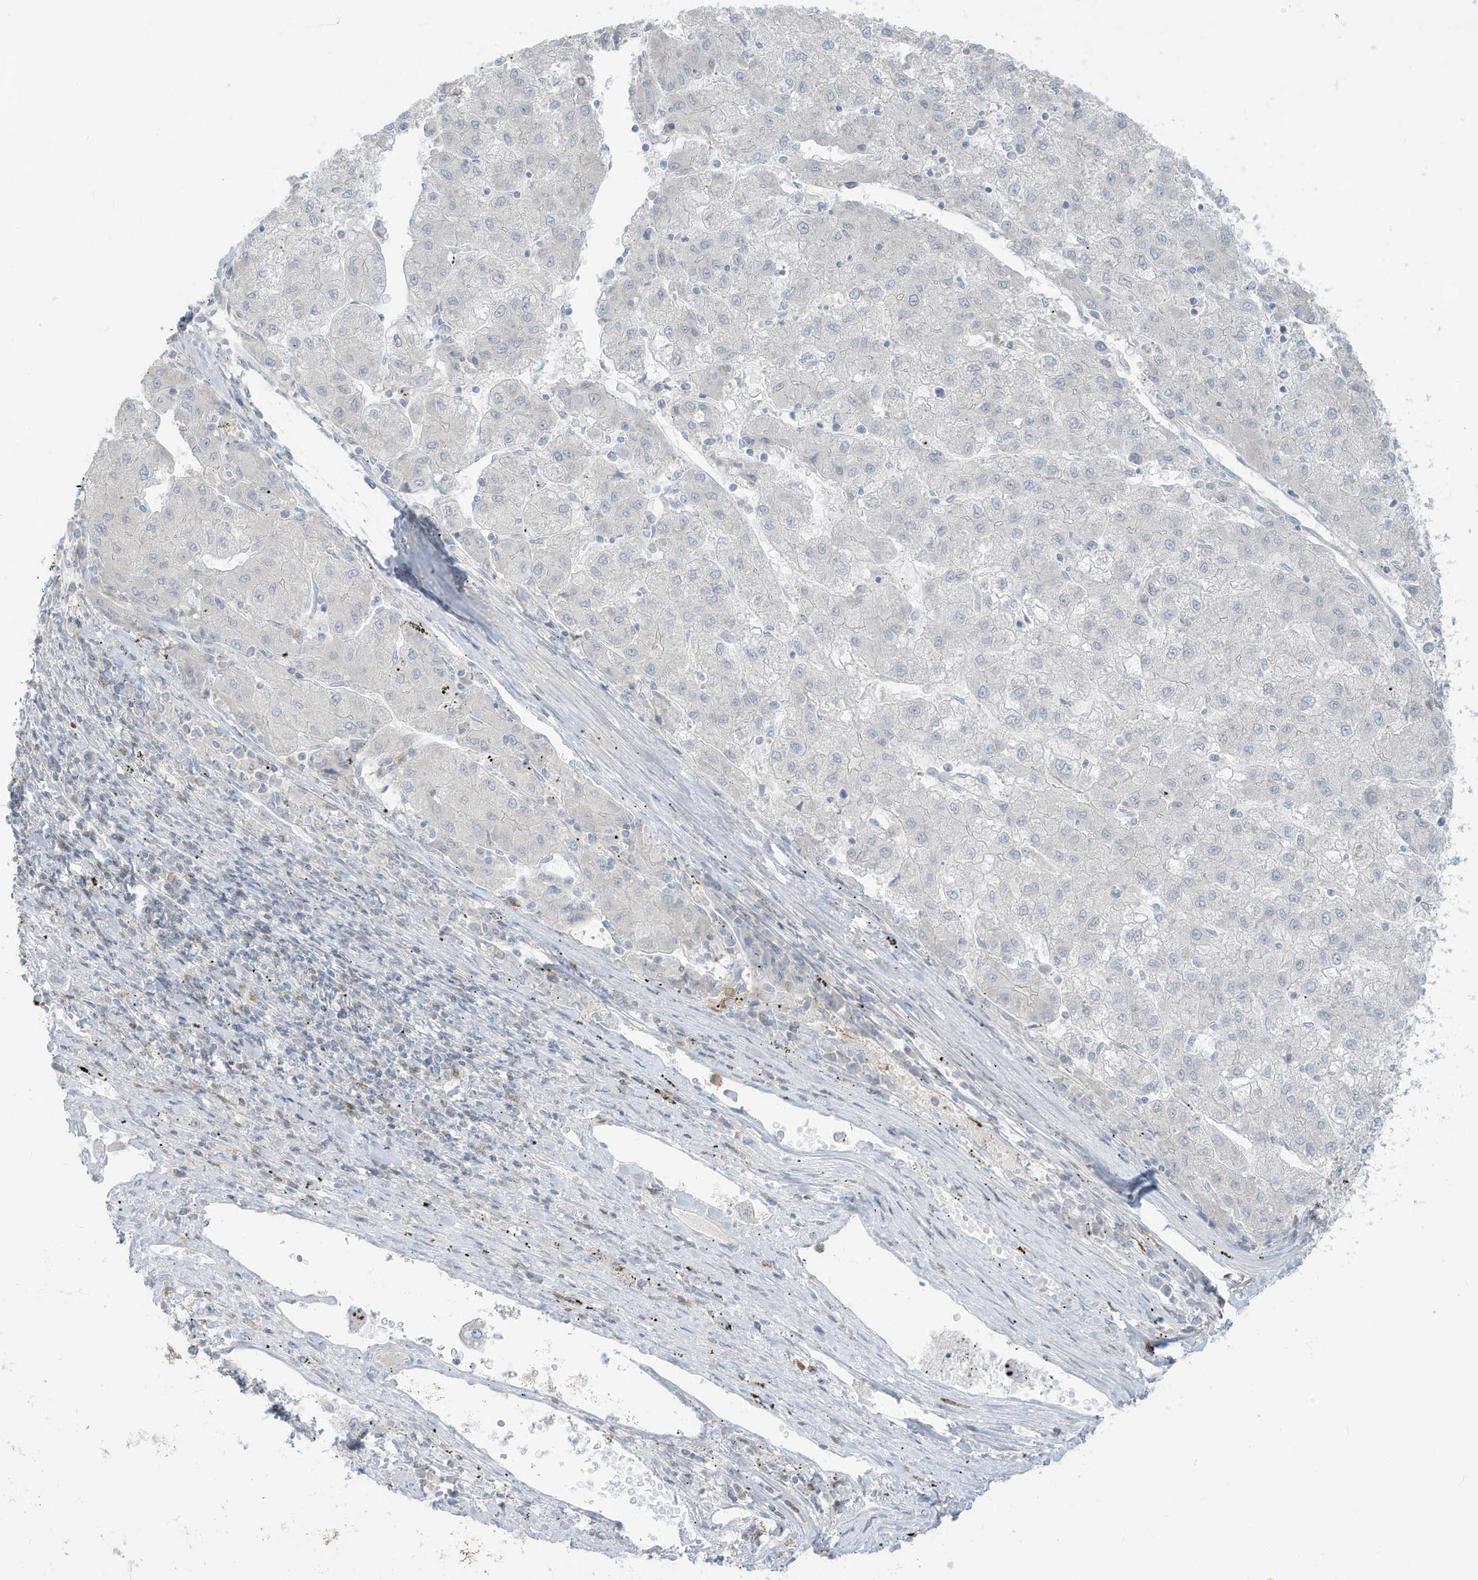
{"staining": {"intensity": "negative", "quantity": "none", "location": "none"}, "tissue": "liver cancer", "cell_type": "Tumor cells", "image_type": "cancer", "snomed": [{"axis": "morphology", "description": "Carcinoma, Hepatocellular, NOS"}, {"axis": "topography", "description": "Liver"}], "caption": "This is an IHC photomicrograph of human hepatocellular carcinoma (liver). There is no staining in tumor cells.", "gene": "NOTO", "patient": {"sex": "male", "age": 72}}